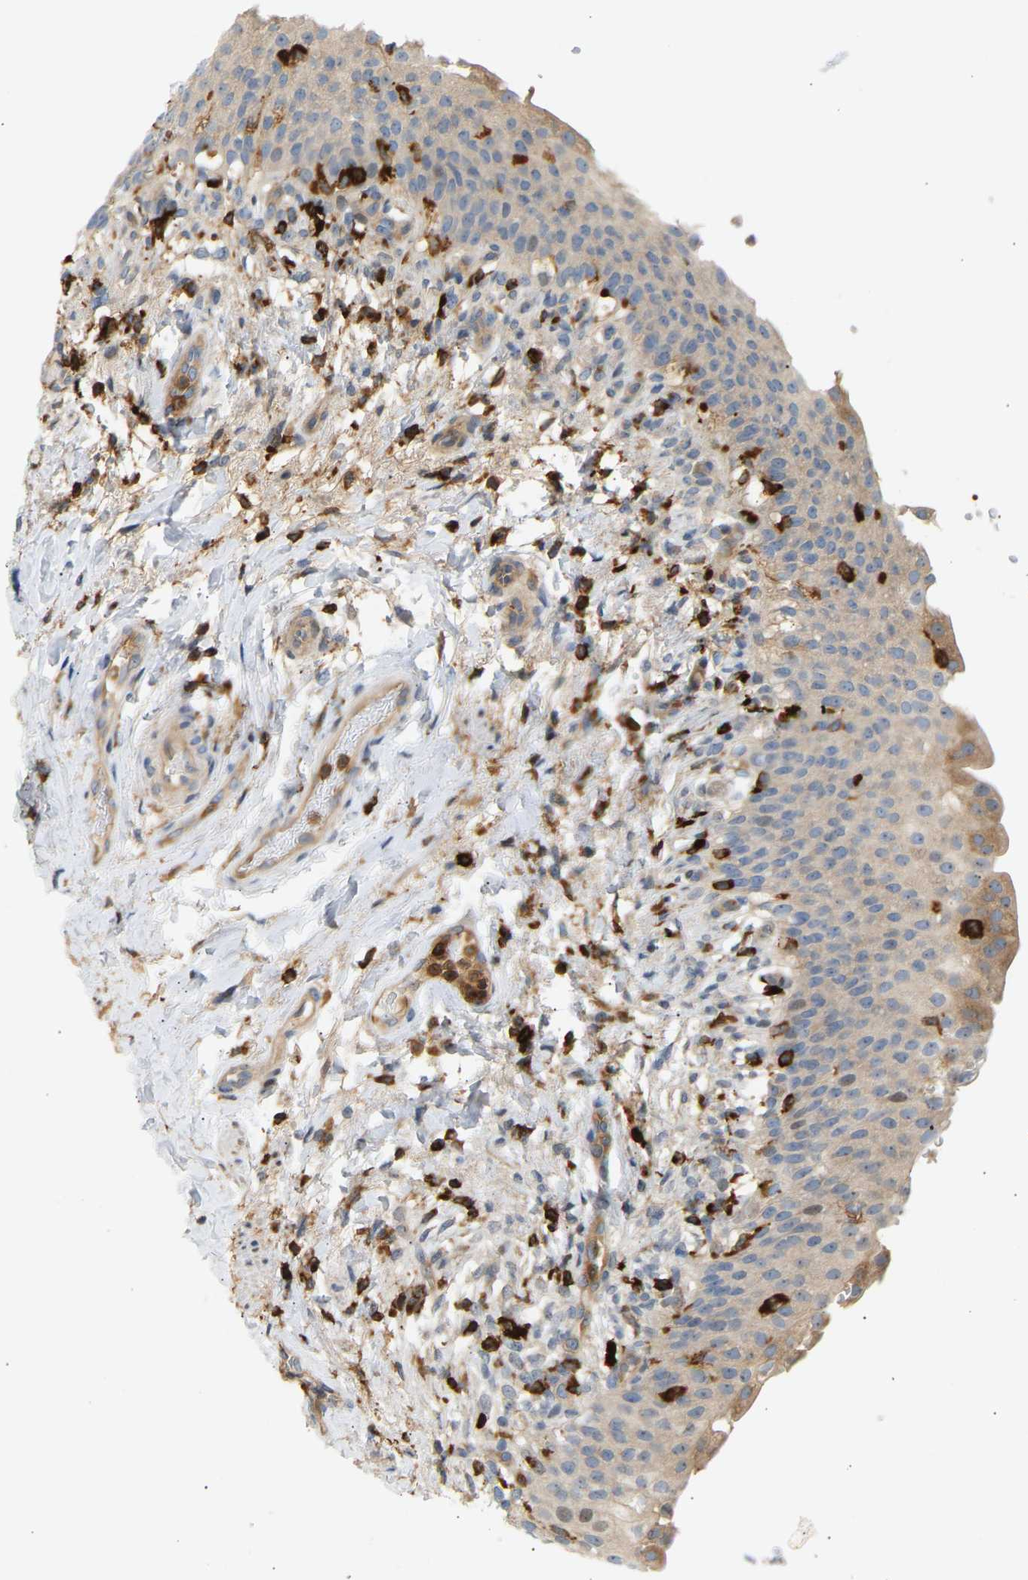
{"staining": {"intensity": "weak", "quantity": "<25%", "location": "cytoplasmic/membranous"}, "tissue": "urinary bladder", "cell_type": "Urothelial cells", "image_type": "normal", "snomed": [{"axis": "morphology", "description": "Normal tissue, NOS"}, {"axis": "topography", "description": "Urinary bladder"}], "caption": "Immunohistochemistry photomicrograph of benign urinary bladder stained for a protein (brown), which reveals no expression in urothelial cells.", "gene": "FNBP1", "patient": {"sex": "female", "age": 60}}